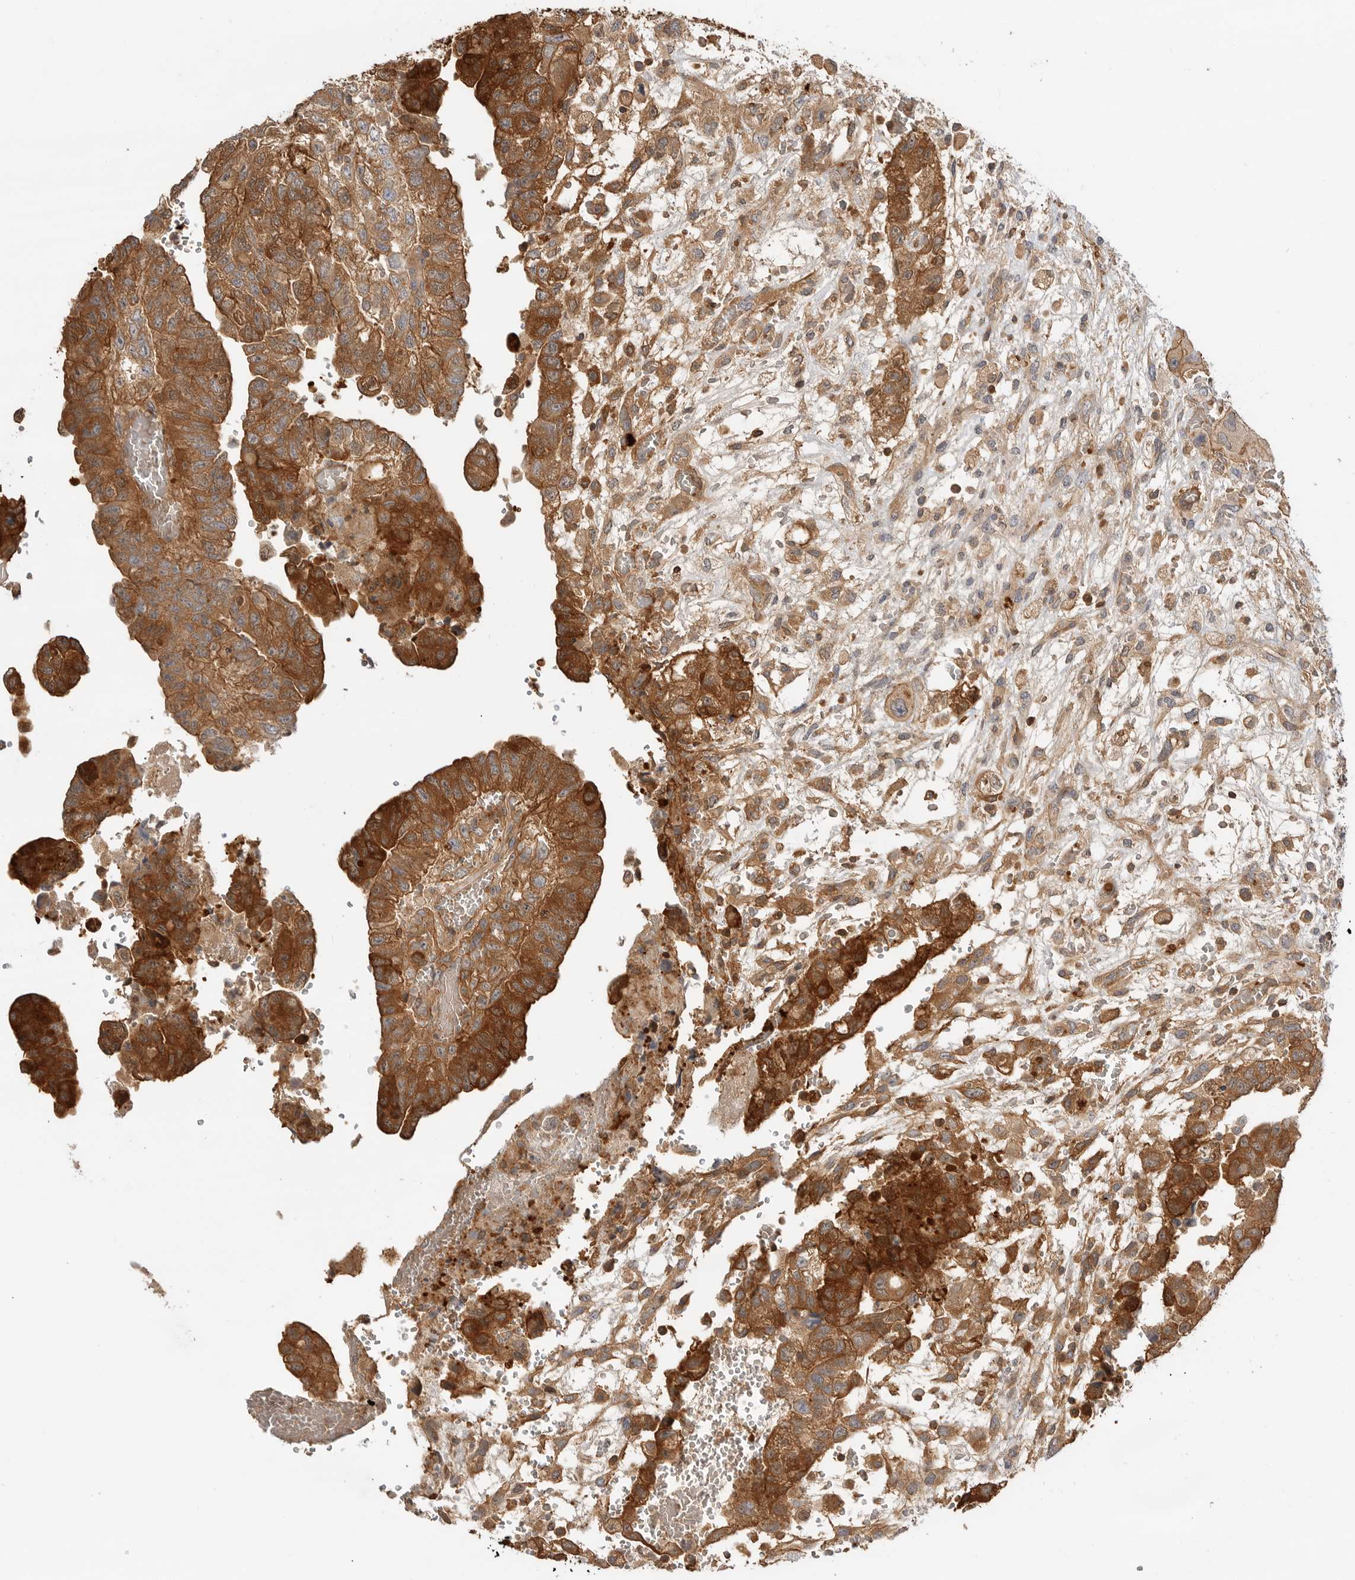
{"staining": {"intensity": "strong", "quantity": ">75%", "location": "cytoplasmic/membranous"}, "tissue": "testis cancer", "cell_type": "Tumor cells", "image_type": "cancer", "snomed": [{"axis": "morphology", "description": "Carcinoma, Embryonal, NOS"}, {"axis": "topography", "description": "Testis"}], "caption": "Immunohistochemistry (DAB) staining of human testis cancer reveals strong cytoplasmic/membranous protein positivity in about >75% of tumor cells.", "gene": "CLDN12", "patient": {"sex": "male", "age": 36}}